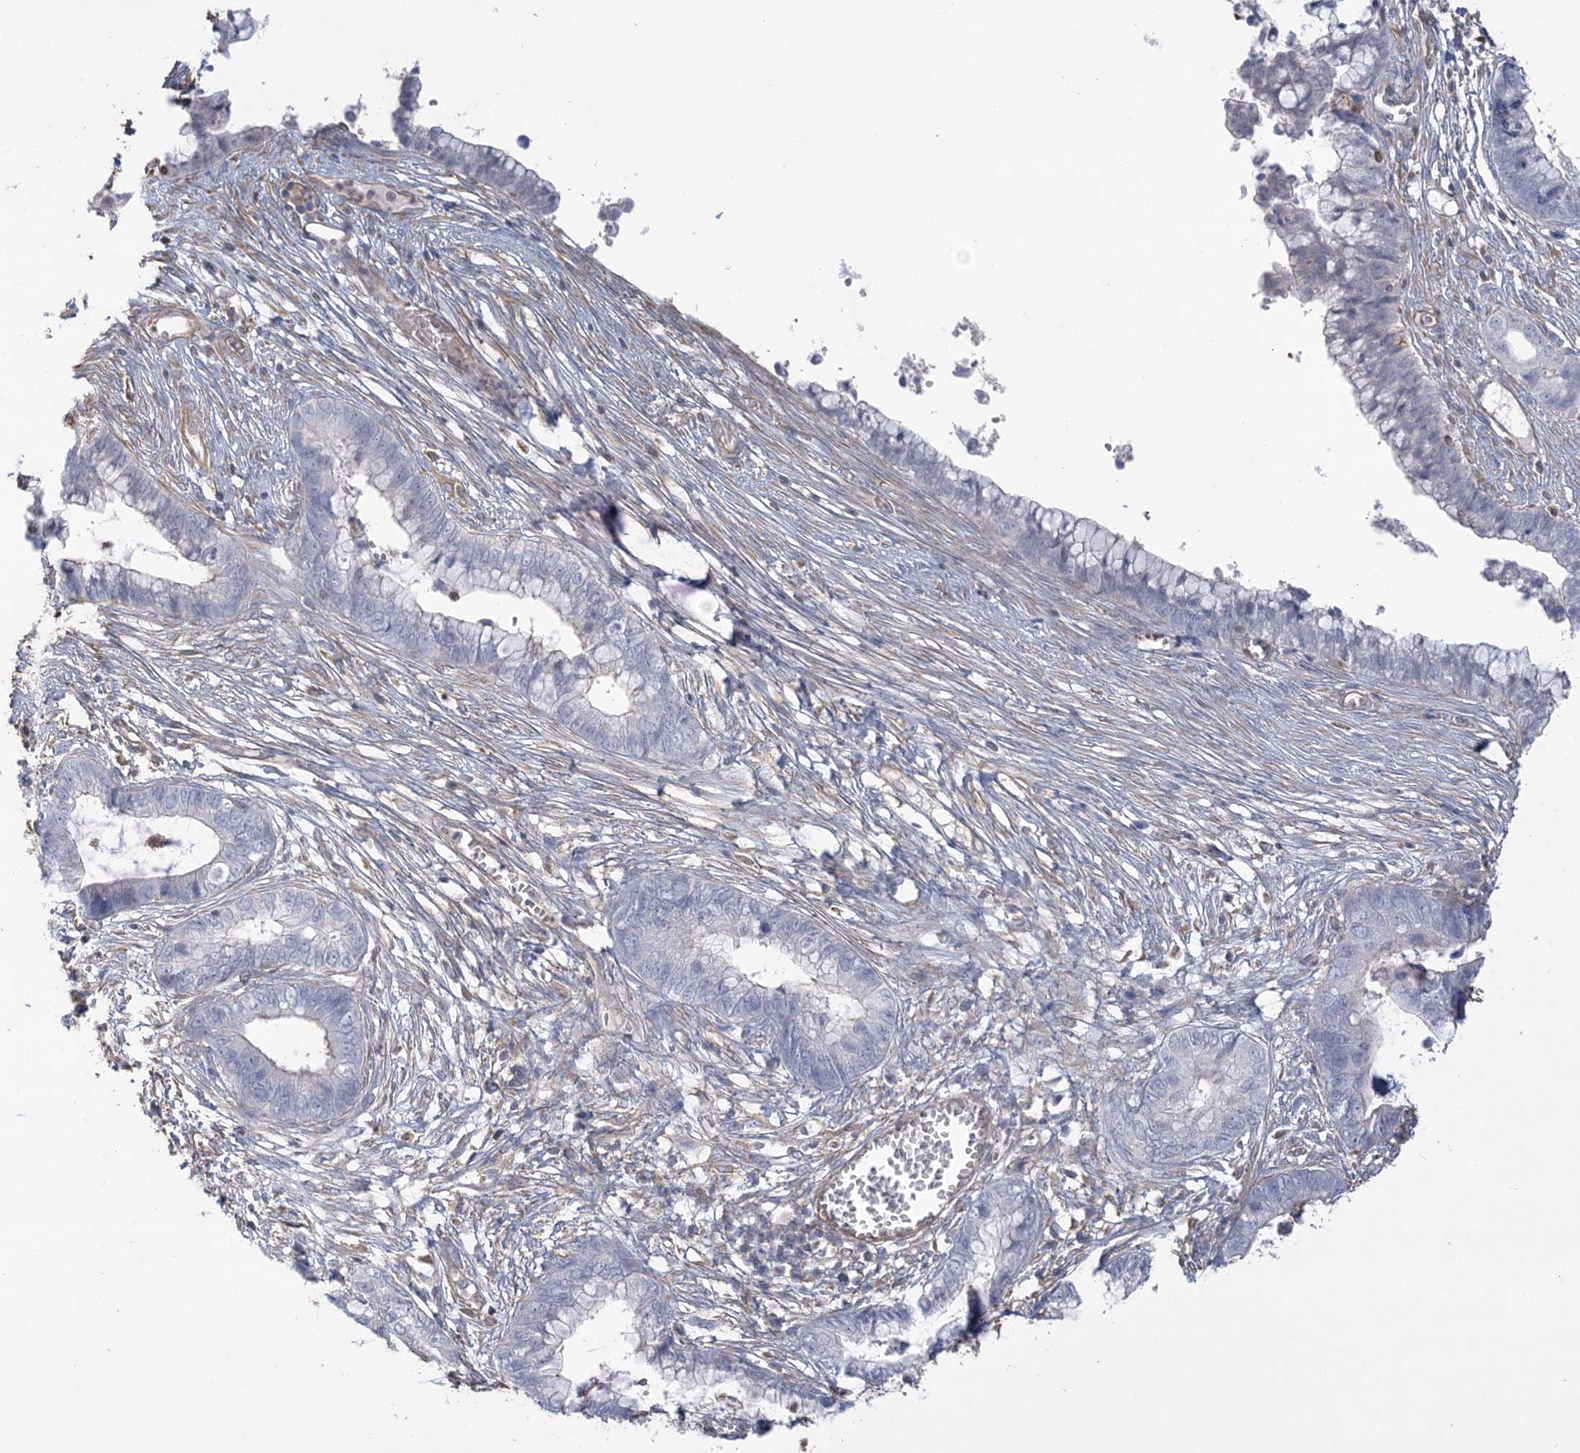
{"staining": {"intensity": "negative", "quantity": "none", "location": "none"}, "tissue": "cervical cancer", "cell_type": "Tumor cells", "image_type": "cancer", "snomed": [{"axis": "morphology", "description": "Adenocarcinoma, NOS"}, {"axis": "topography", "description": "Cervix"}], "caption": "Immunohistochemical staining of cervical cancer (adenocarcinoma) displays no significant staining in tumor cells.", "gene": "ZNF821", "patient": {"sex": "female", "age": 44}}